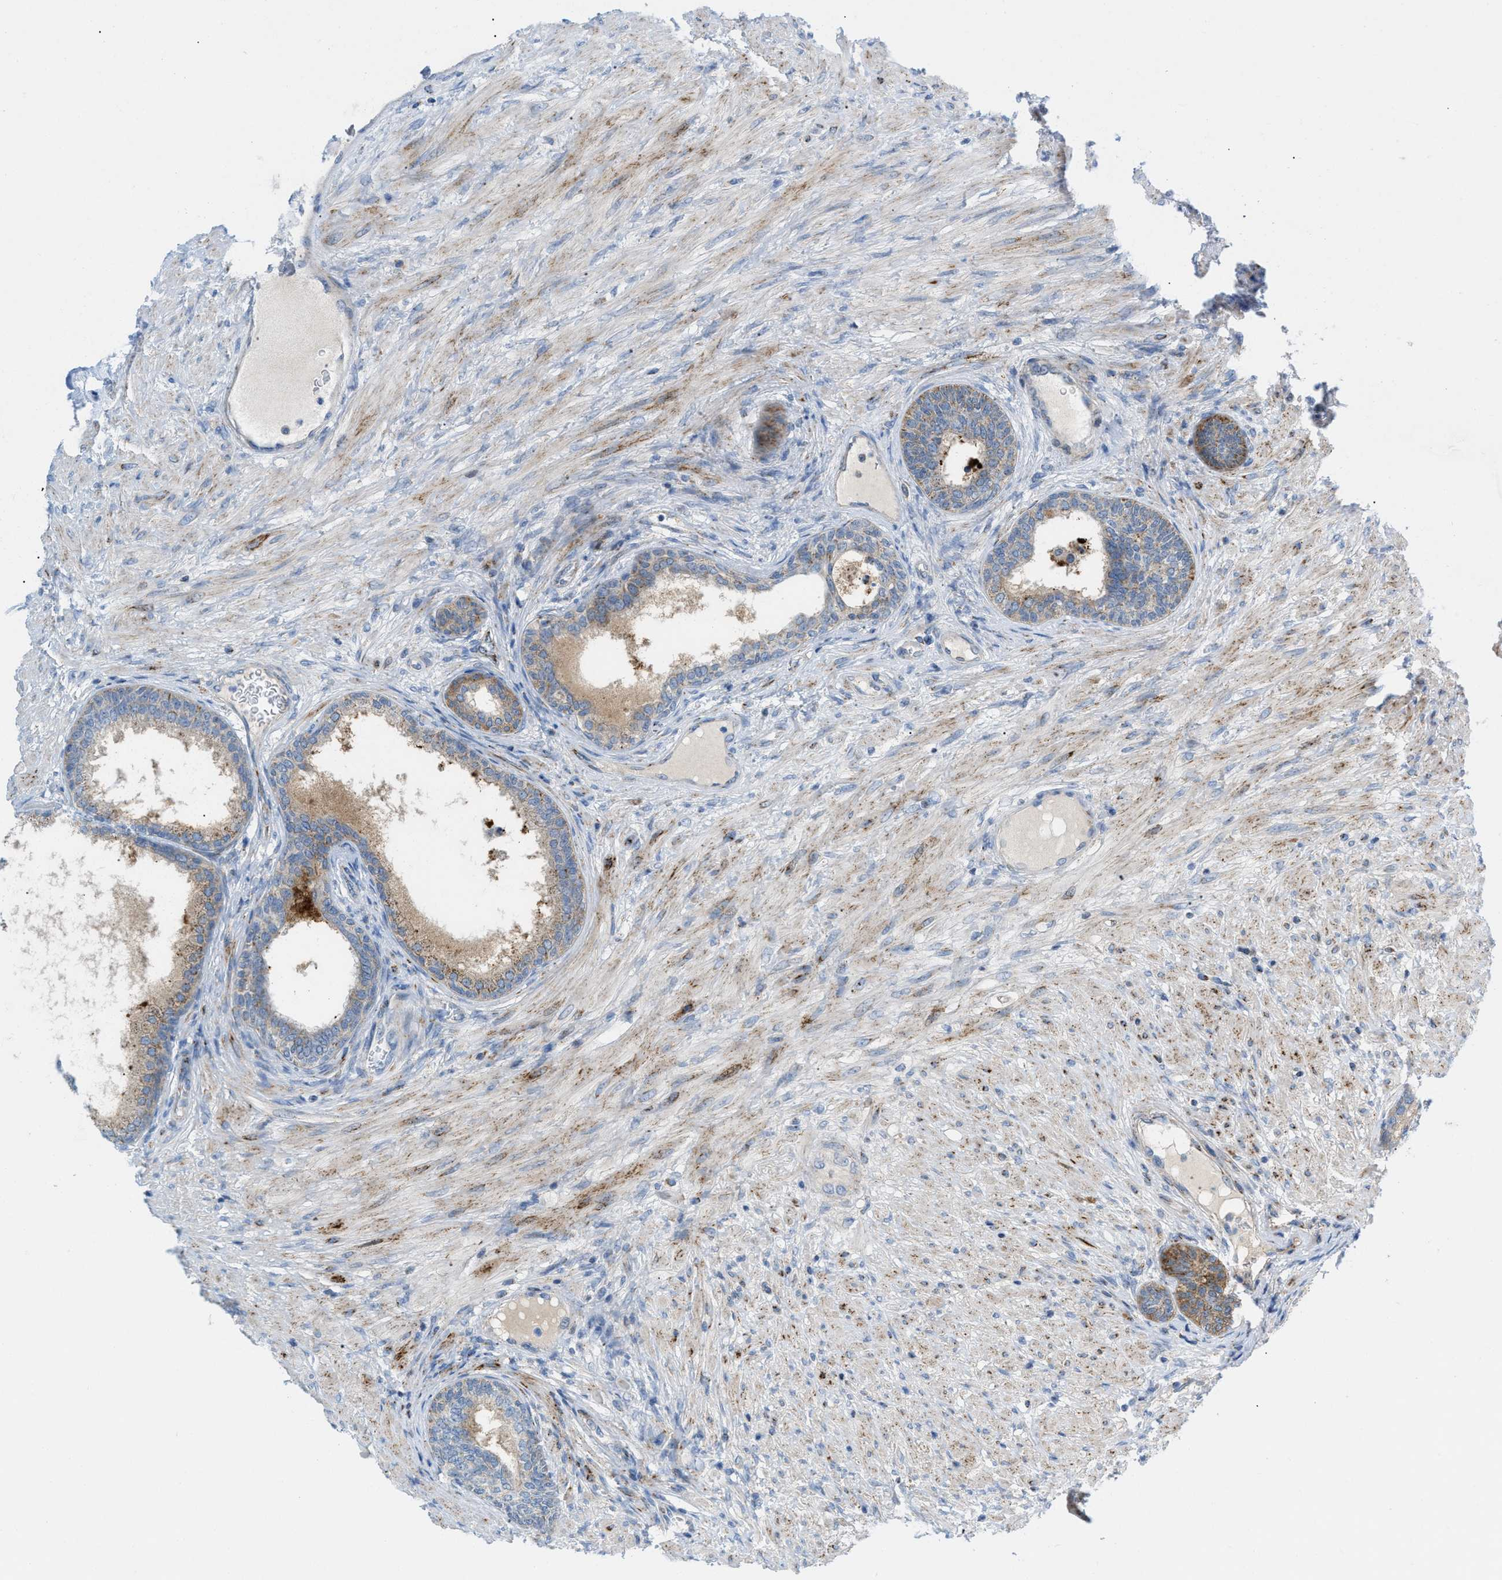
{"staining": {"intensity": "moderate", "quantity": "25%-75%", "location": "cytoplasmic/membranous"}, "tissue": "prostate", "cell_type": "Glandular cells", "image_type": "normal", "snomed": [{"axis": "morphology", "description": "Normal tissue, NOS"}, {"axis": "topography", "description": "Prostate"}], "caption": "The micrograph demonstrates a brown stain indicating the presence of a protein in the cytoplasmic/membranous of glandular cells in prostate. Nuclei are stained in blue.", "gene": "RBBP9", "patient": {"sex": "male", "age": 76}}